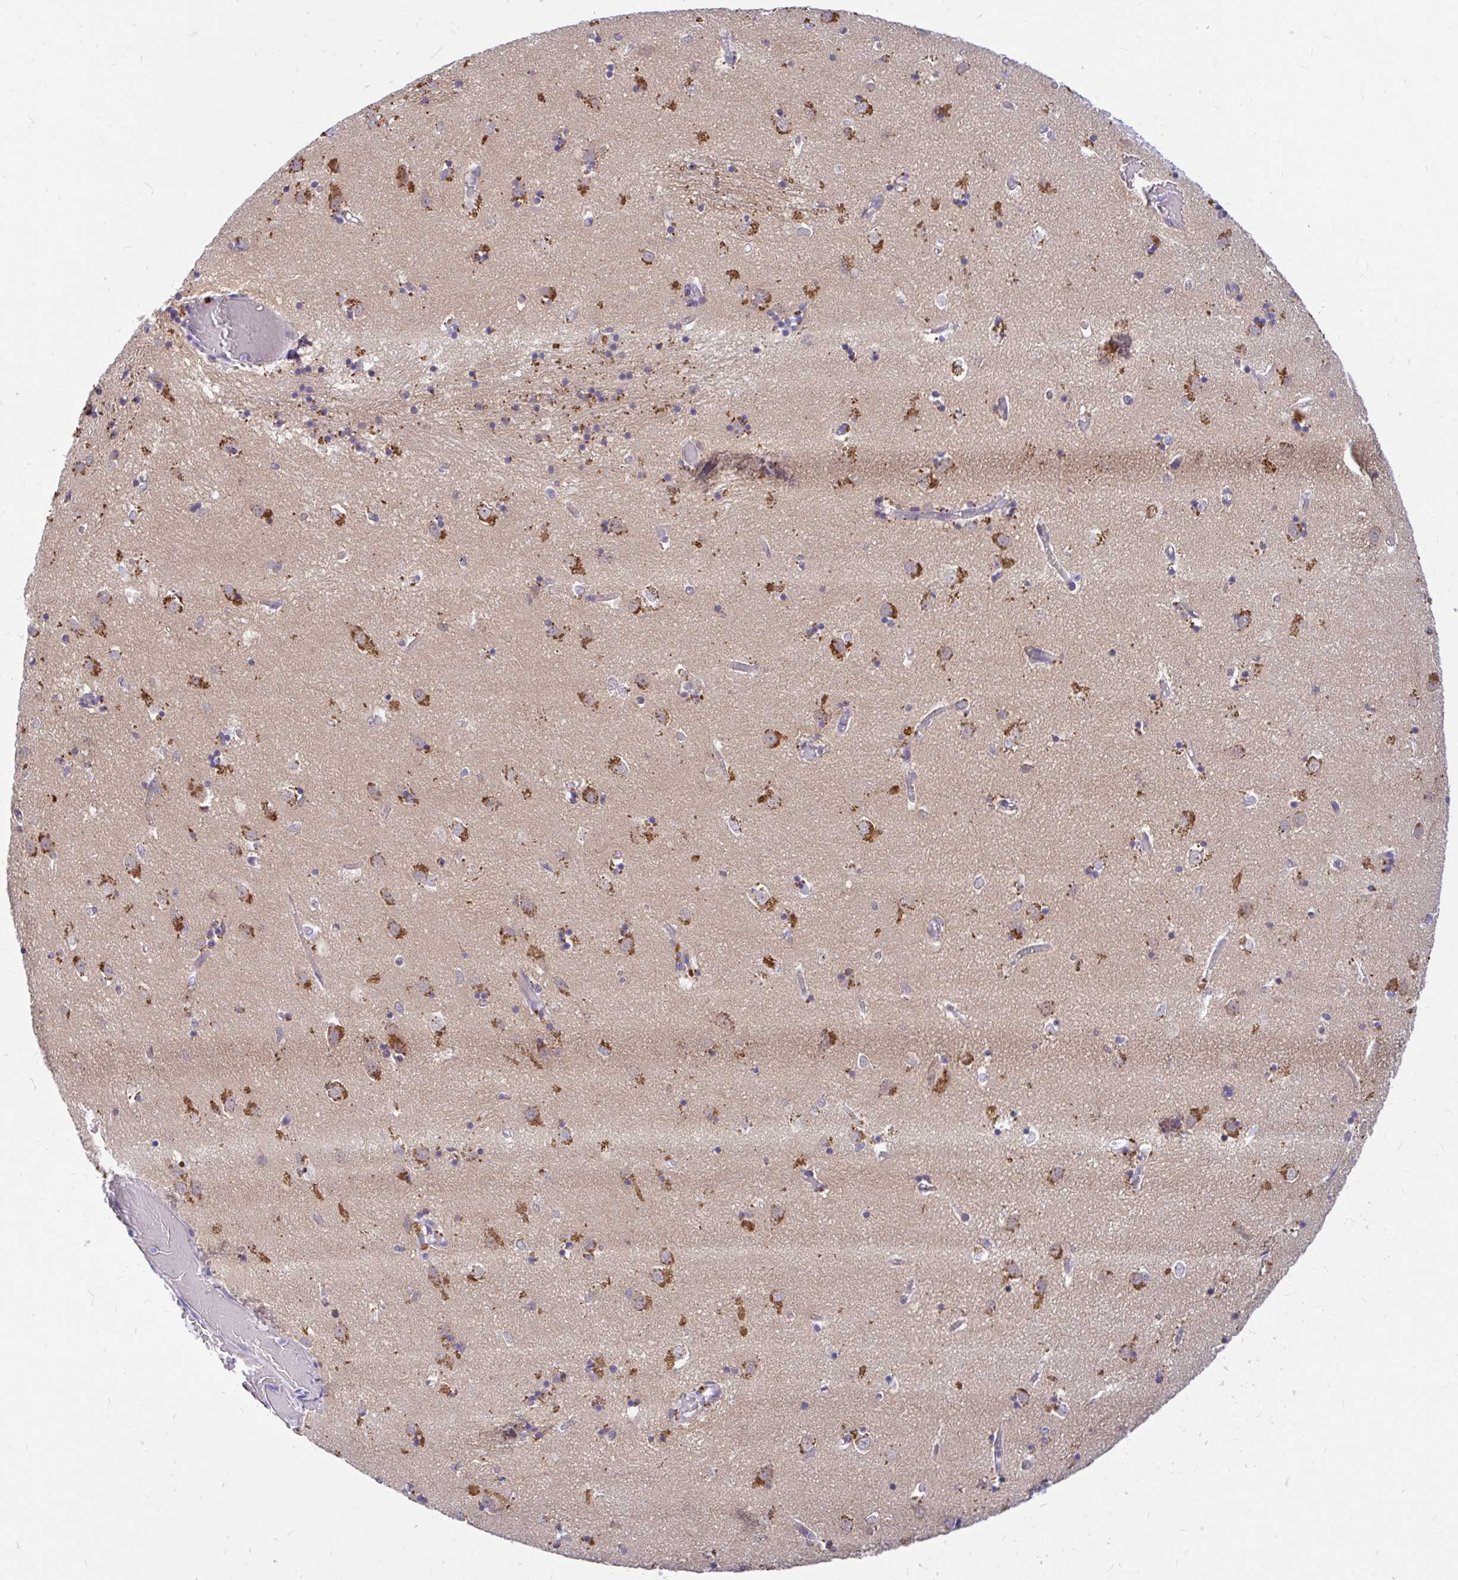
{"staining": {"intensity": "moderate", "quantity": "<25%", "location": "cytoplasmic/membranous"}, "tissue": "caudate", "cell_type": "Glial cells", "image_type": "normal", "snomed": [{"axis": "morphology", "description": "Normal tissue, NOS"}, {"axis": "topography", "description": "Lateral ventricle wall"}], "caption": "This image exhibits immunohistochemistry staining of unremarkable human caudate, with low moderate cytoplasmic/membranous expression in approximately <25% of glial cells.", "gene": "MAP1LC3A", "patient": {"sex": "male", "age": 70}}